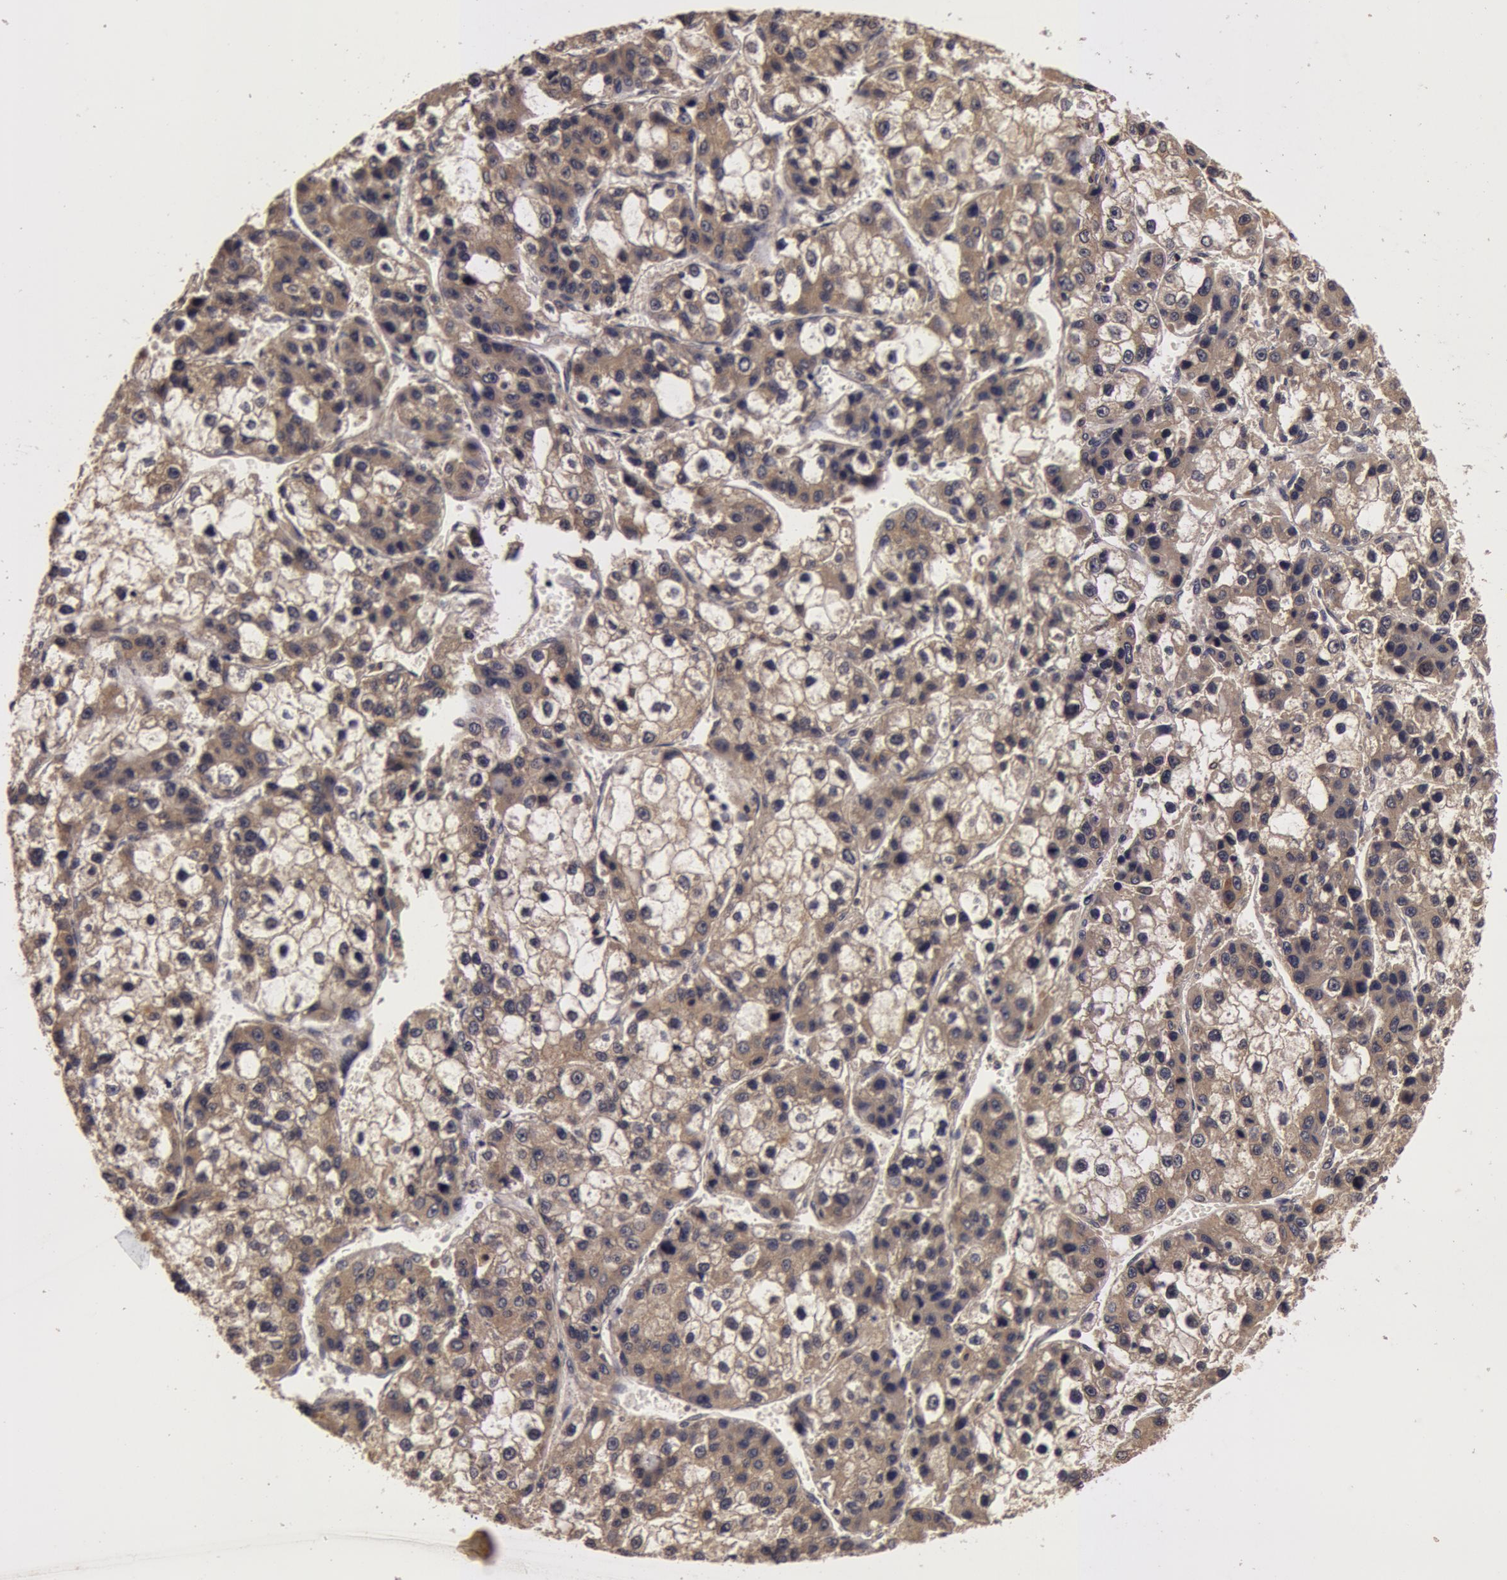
{"staining": {"intensity": "weak", "quantity": "25%-75%", "location": "cytoplasmic/membranous"}, "tissue": "liver cancer", "cell_type": "Tumor cells", "image_type": "cancer", "snomed": [{"axis": "morphology", "description": "Carcinoma, Hepatocellular, NOS"}, {"axis": "topography", "description": "Liver"}], "caption": "This image shows liver cancer stained with IHC to label a protein in brown. The cytoplasmic/membranous of tumor cells show weak positivity for the protein. Nuclei are counter-stained blue.", "gene": "BCHE", "patient": {"sex": "female", "age": 66}}